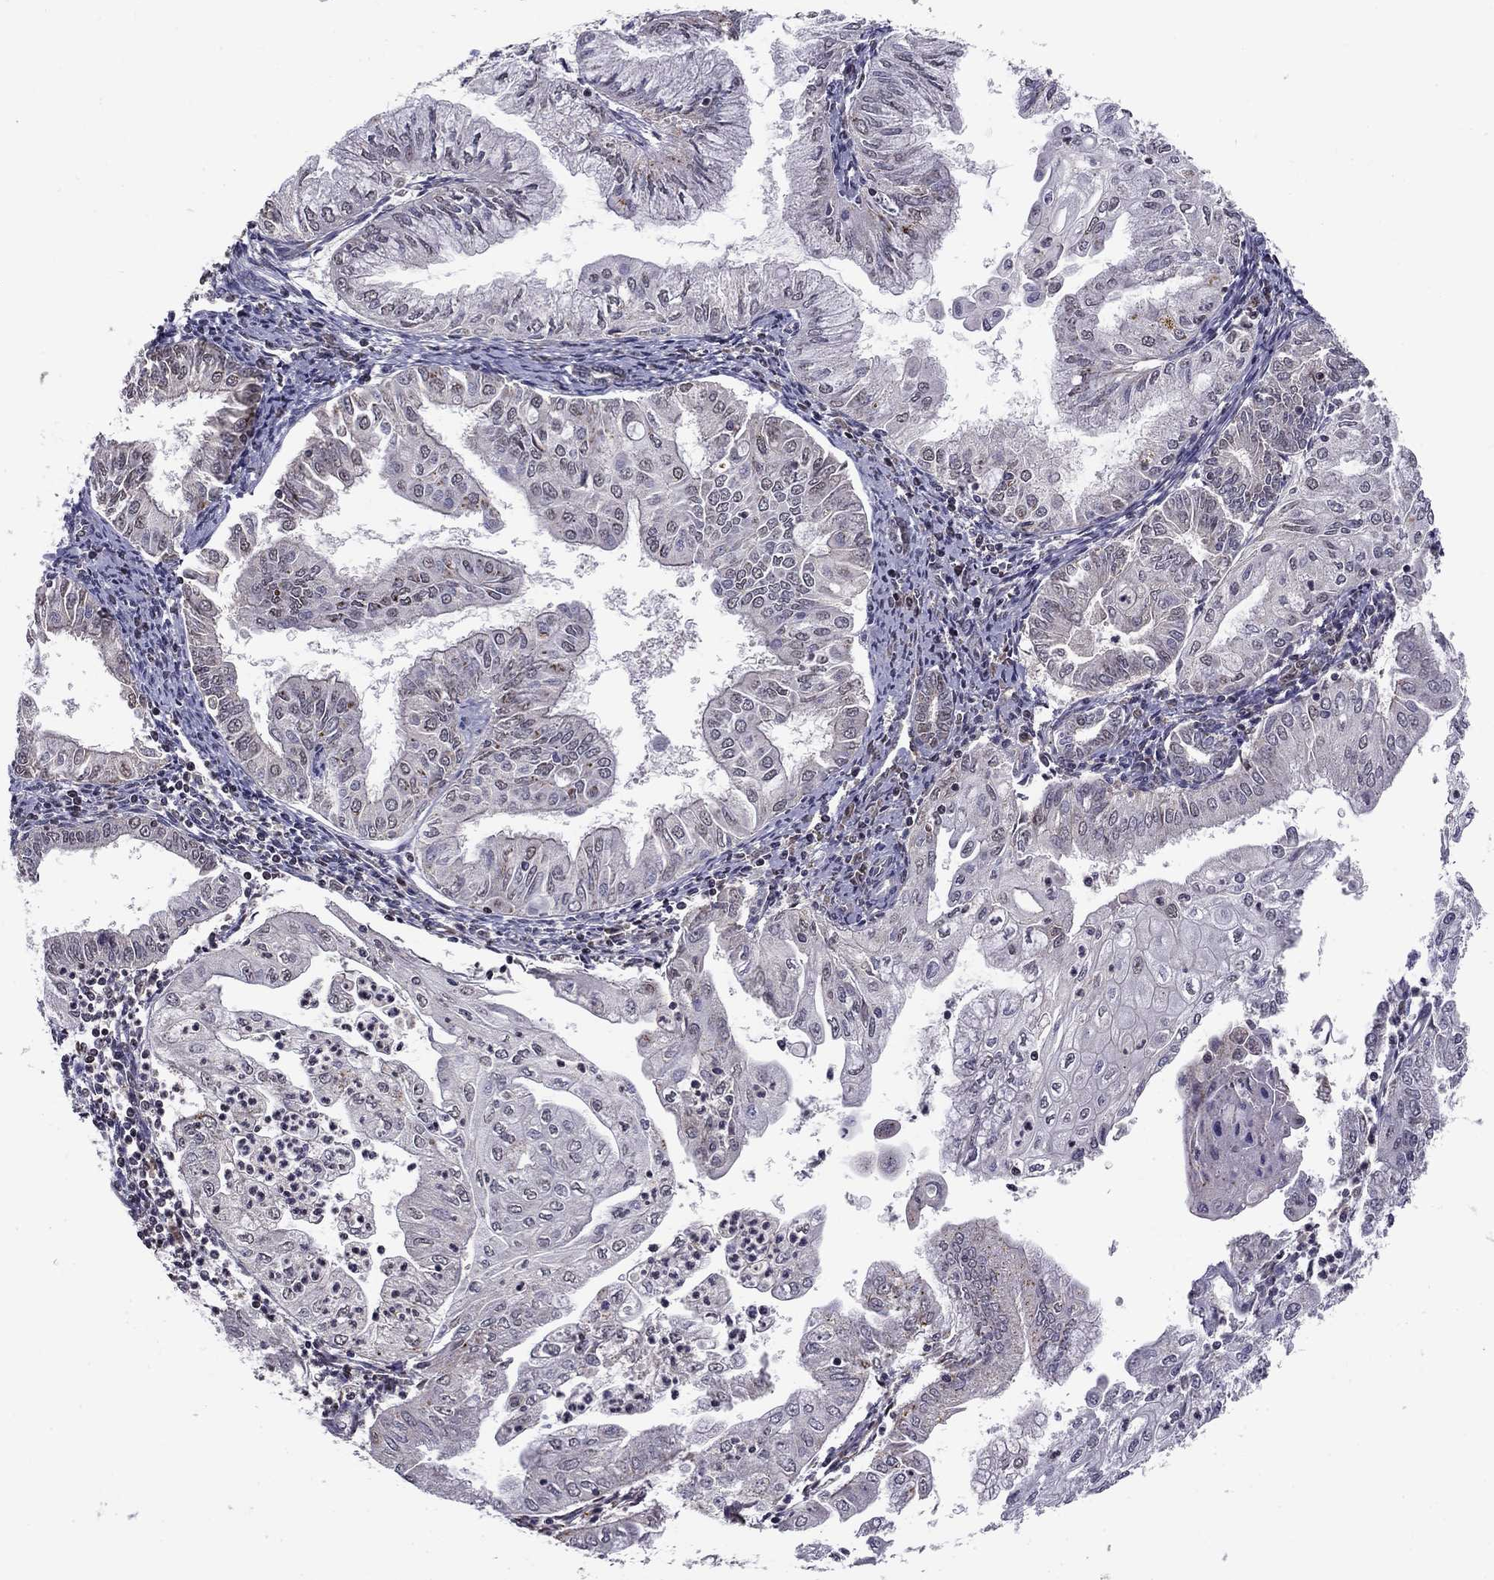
{"staining": {"intensity": "negative", "quantity": "none", "location": "none"}, "tissue": "endometrial cancer", "cell_type": "Tumor cells", "image_type": "cancer", "snomed": [{"axis": "morphology", "description": "Adenocarcinoma, NOS"}, {"axis": "topography", "description": "Endometrium"}], "caption": "A micrograph of adenocarcinoma (endometrial) stained for a protein displays no brown staining in tumor cells.", "gene": "HCN1", "patient": {"sex": "female", "age": 56}}